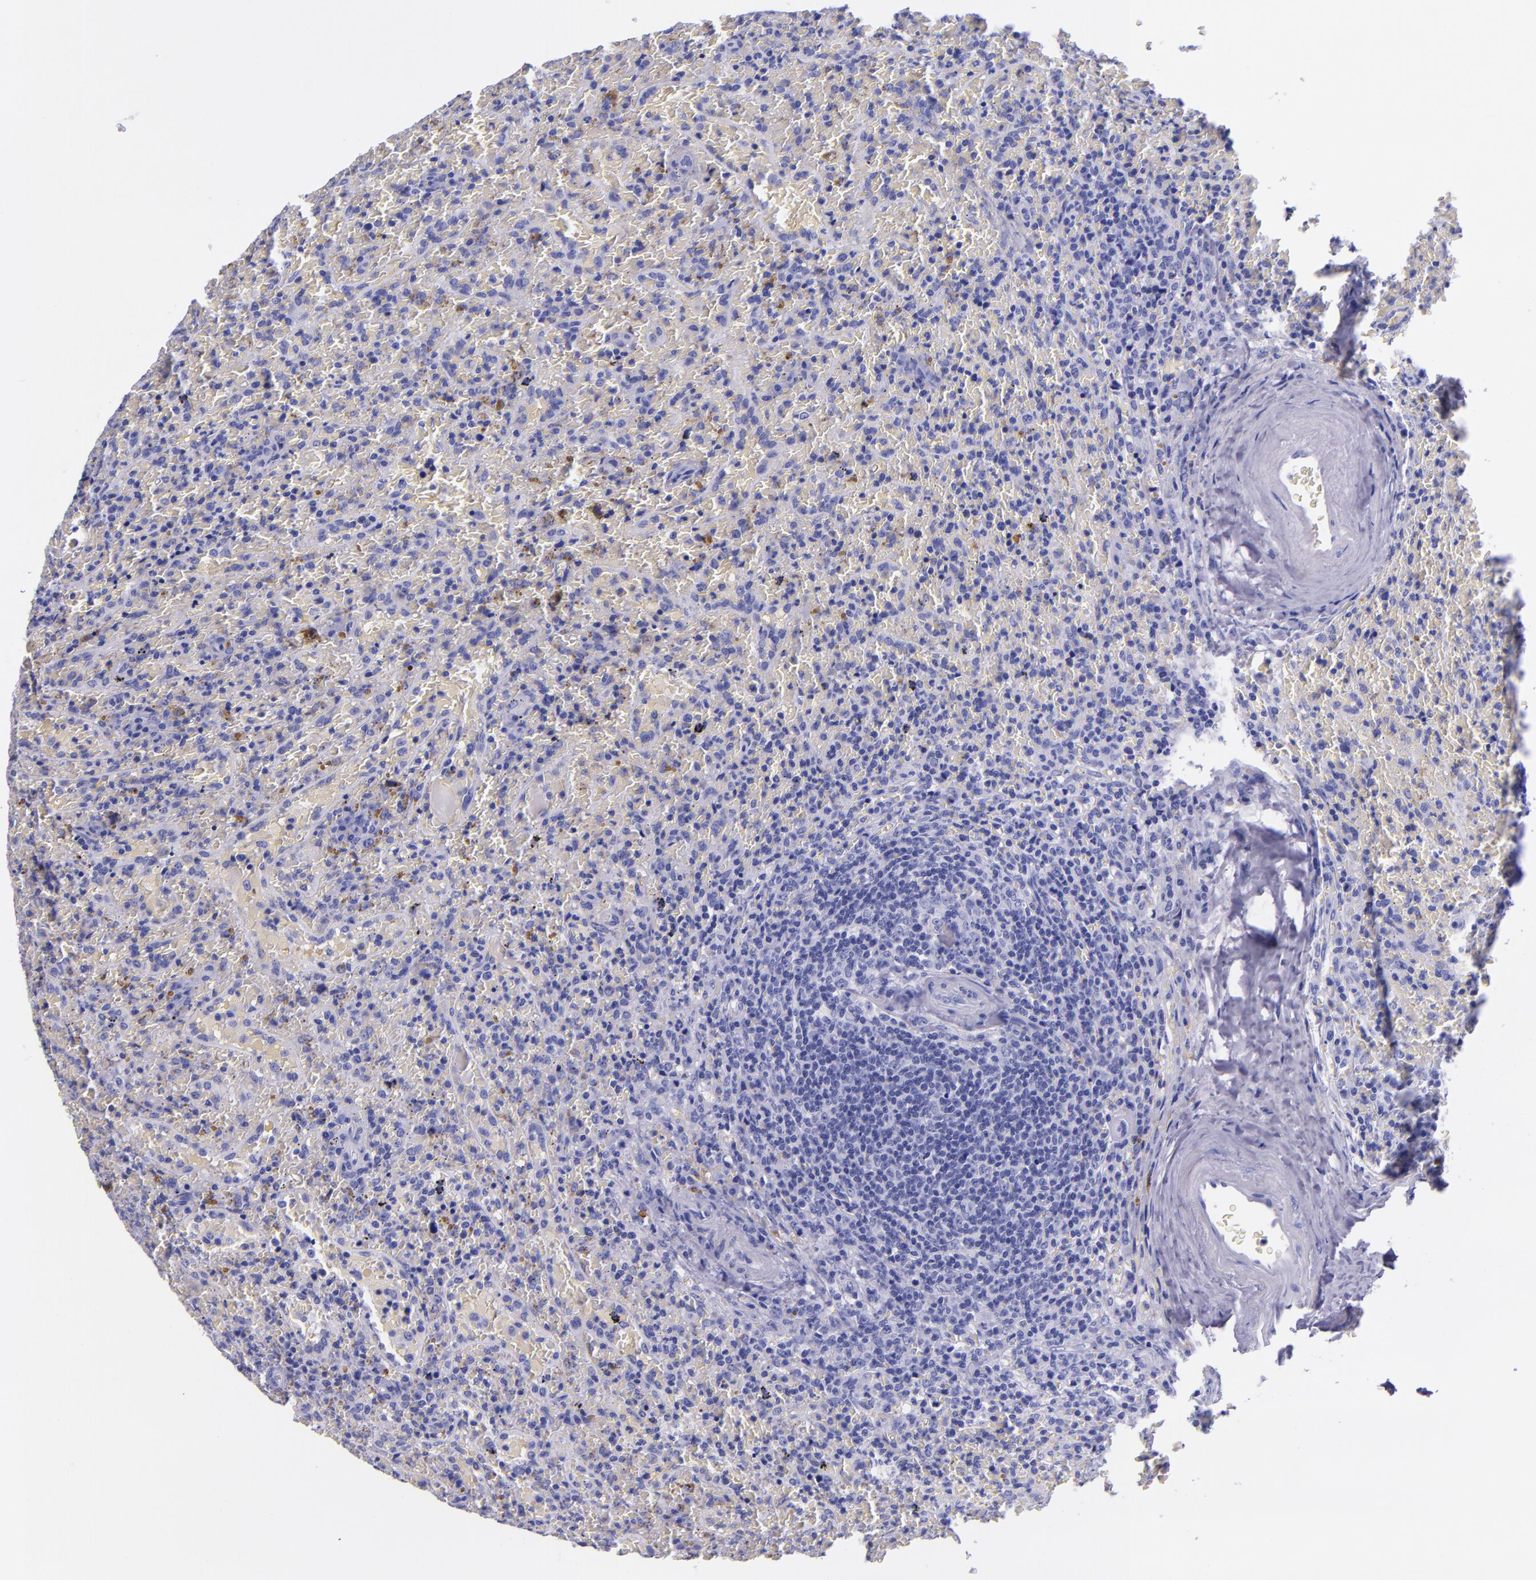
{"staining": {"intensity": "negative", "quantity": "none", "location": "none"}, "tissue": "lymphoma", "cell_type": "Tumor cells", "image_type": "cancer", "snomed": [{"axis": "morphology", "description": "Malignant lymphoma, non-Hodgkin's type, High grade"}, {"axis": "topography", "description": "Spleen"}, {"axis": "topography", "description": "Lymph node"}], "caption": "Immunohistochemistry (IHC) photomicrograph of human malignant lymphoma, non-Hodgkin's type (high-grade) stained for a protein (brown), which exhibits no staining in tumor cells.", "gene": "MBP", "patient": {"sex": "female", "age": 70}}